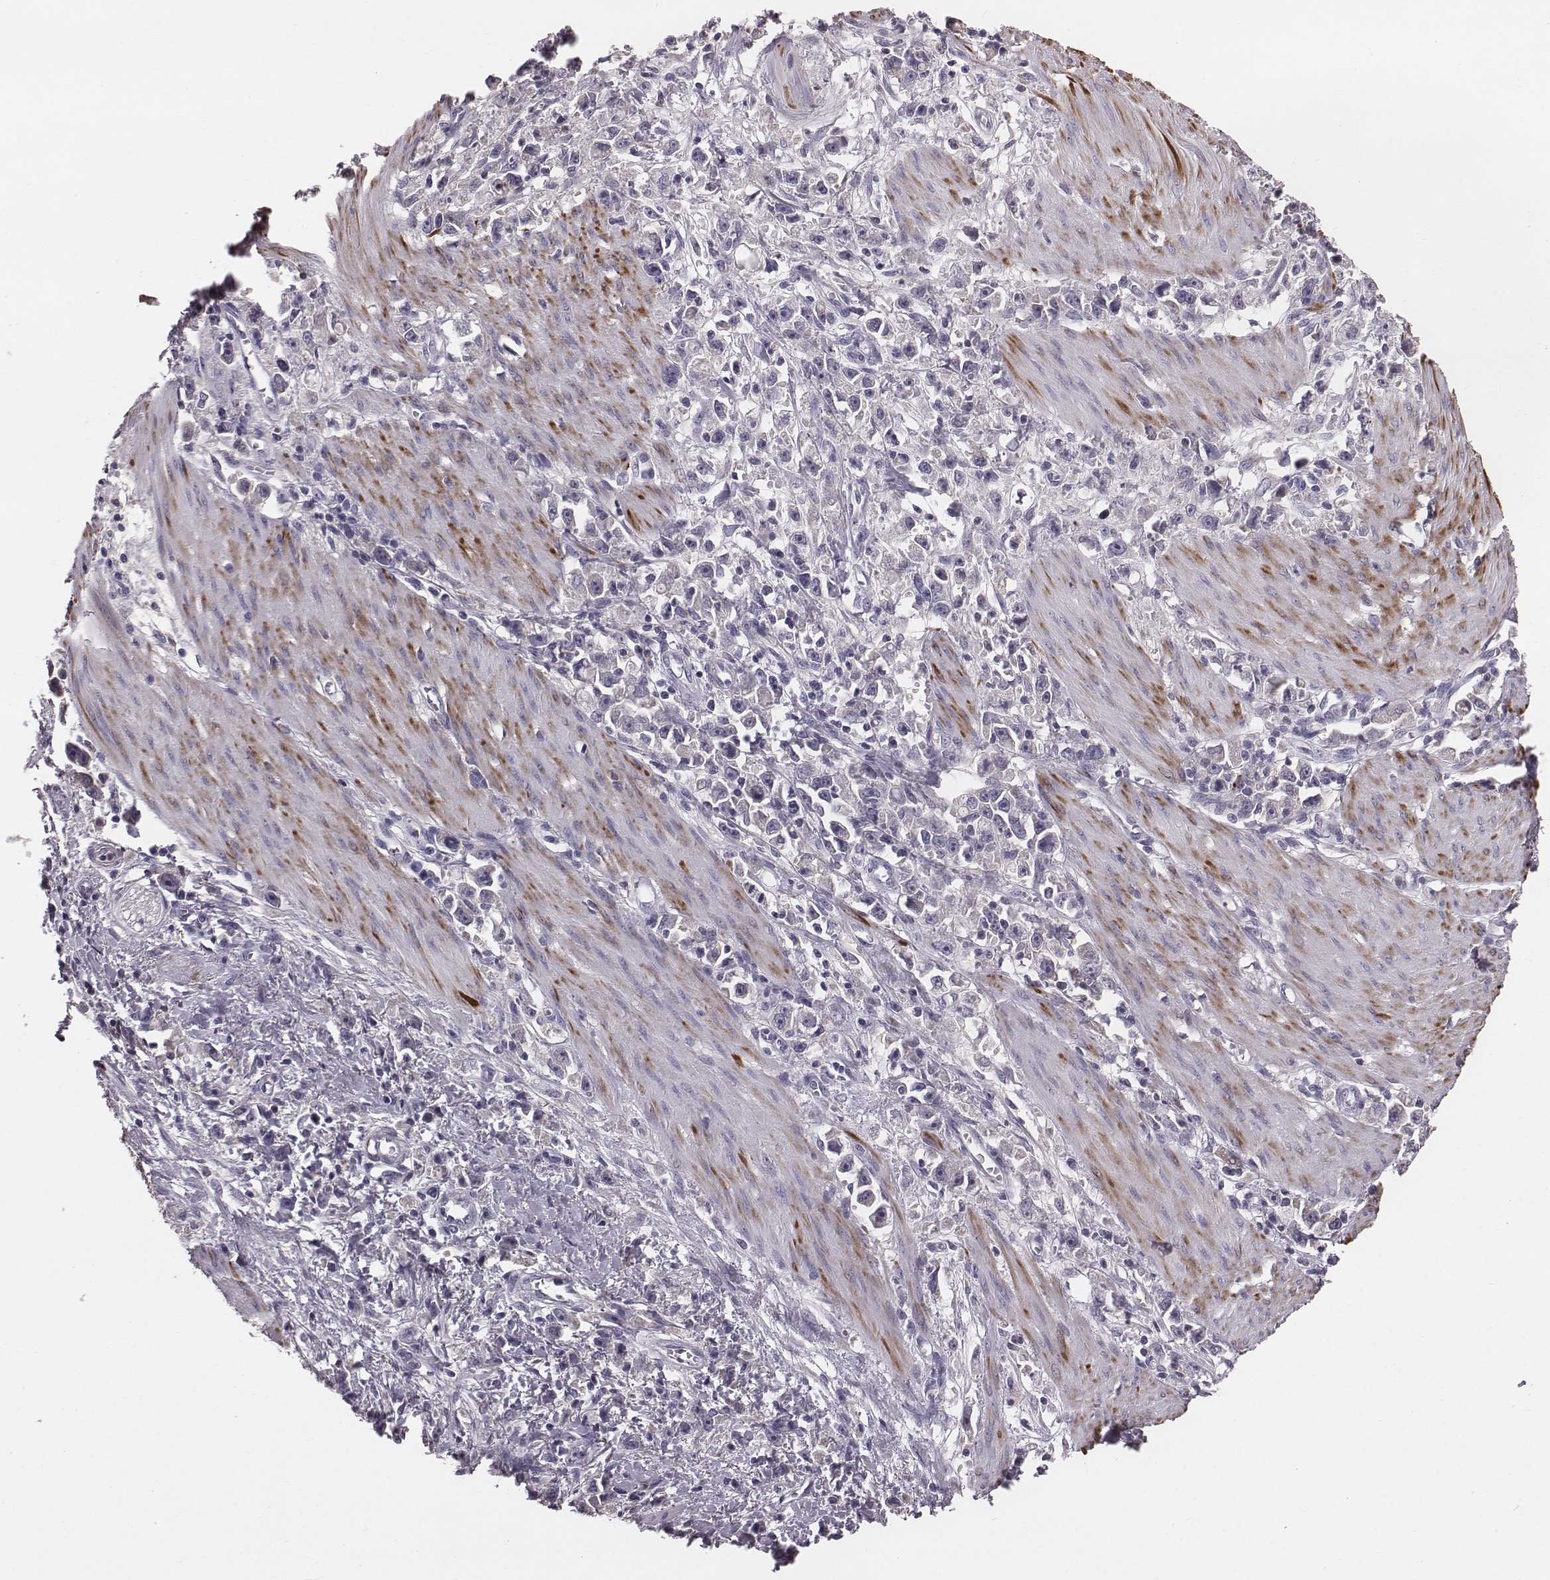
{"staining": {"intensity": "negative", "quantity": "none", "location": "none"}, "tissue": "stomach cancer", "cell_type": "Tumor cells", "image_type": "cancer", "snomed": [{"axis": "morphology", "description": "Adenocarcinoma, NOS"}, {"axis": "topography", "description": "Stomach"}], "caption": "The immunohistochemistry micrograph has no significant positivity in tumor cells of stomach cancer (adenocarcinoma) tissue.", "gene": "SMIM24", "patient": {"sex": "female", "age": 59}}